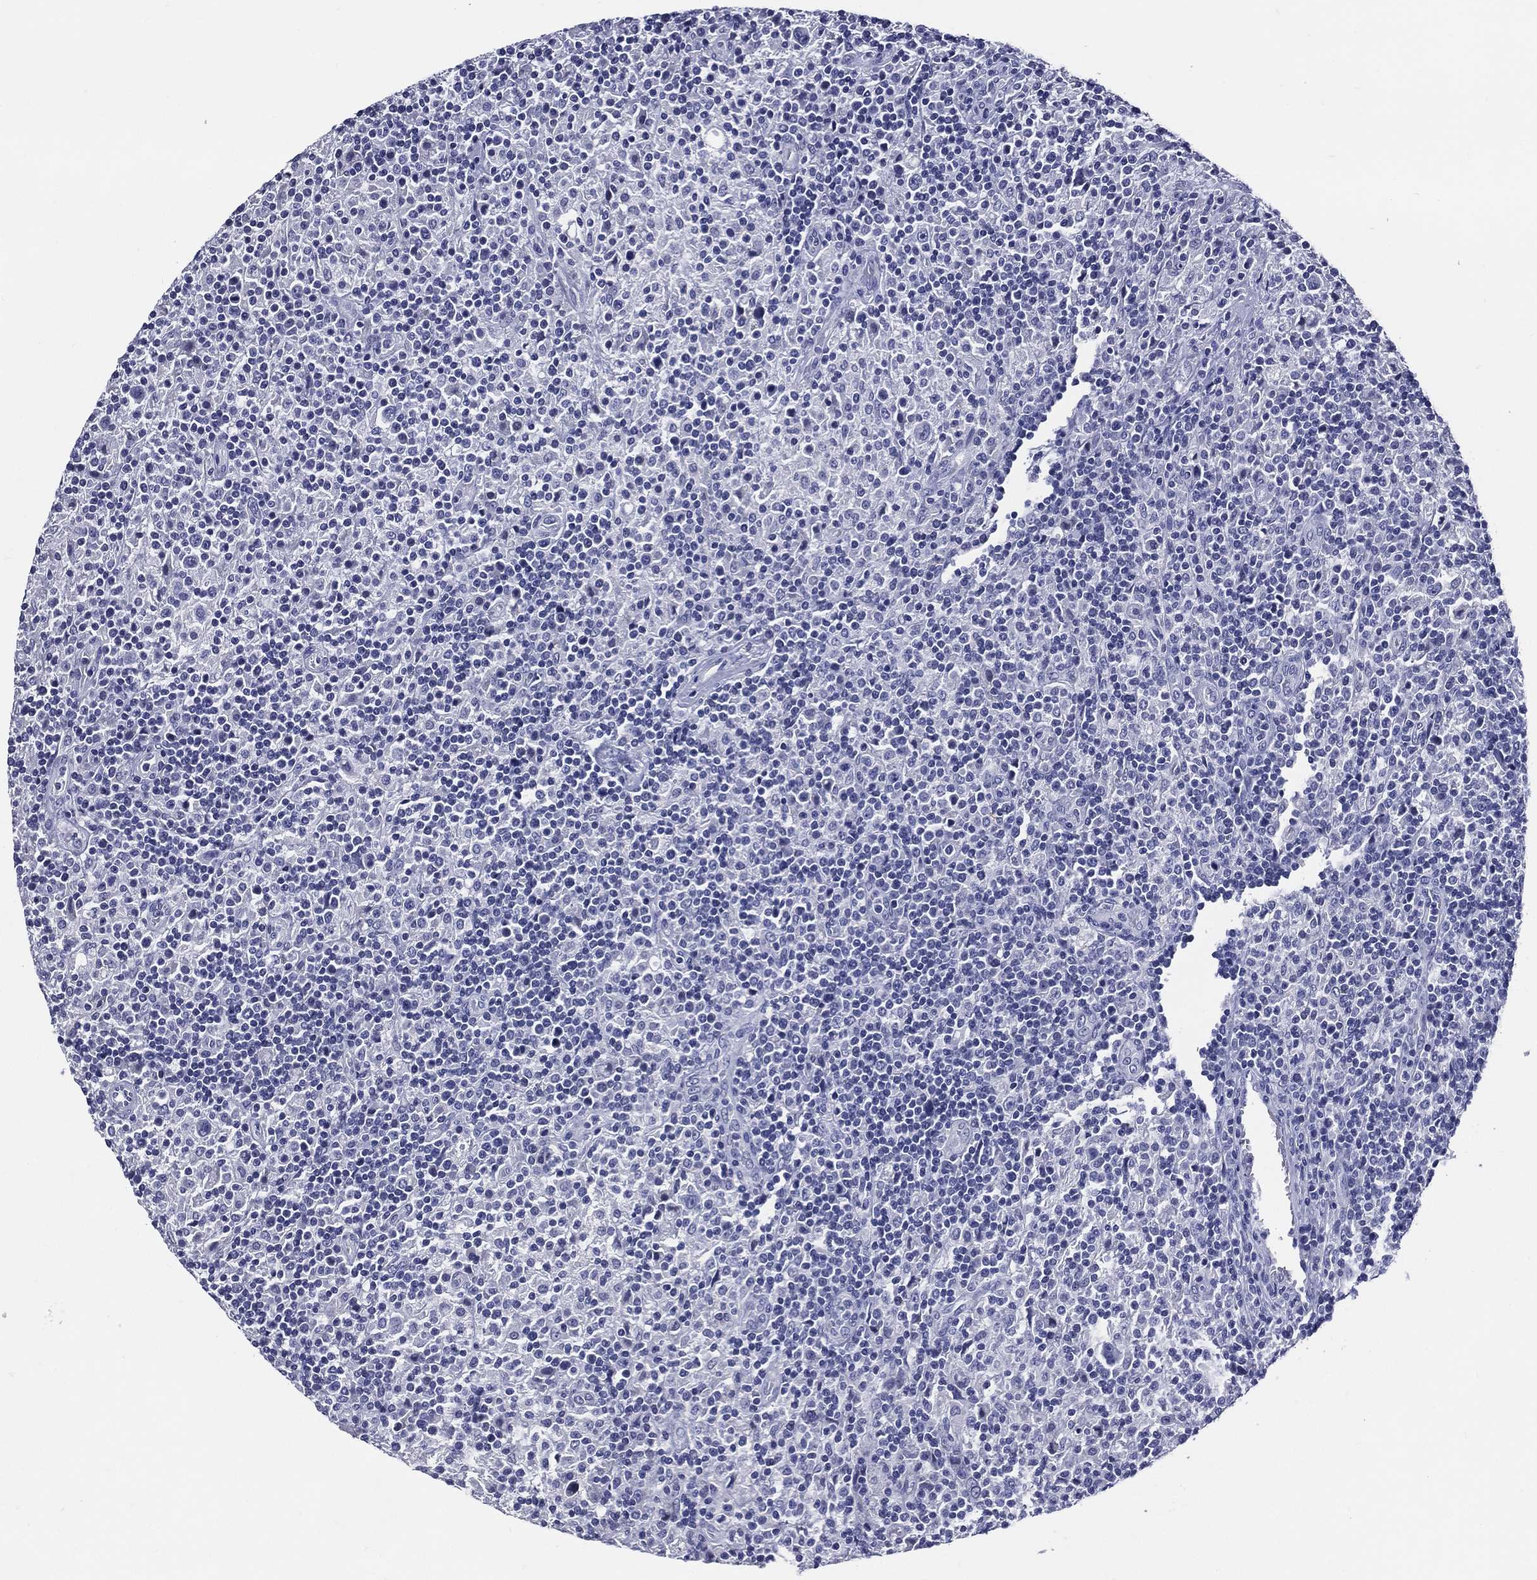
{"staining": {"intensity": "negative", "quantity": "none", "location": "none"}, "tissue": "lymphoma", "cell_type": "Tumor cells", "image_type": "cancer", "snomed": [{"axis": "morphology", "description": "Hodgkin's disease, NOS"}, {"axis": "topography", "description": "Lymph node"}], "caption": "An immunohistochemistry micrograph of Hodgkin's disease is shown. There is no staining in tumor cells of Hodgkin's disease.", "gene": "ACE2", "patient": {"sex": "male", "age": 70}}